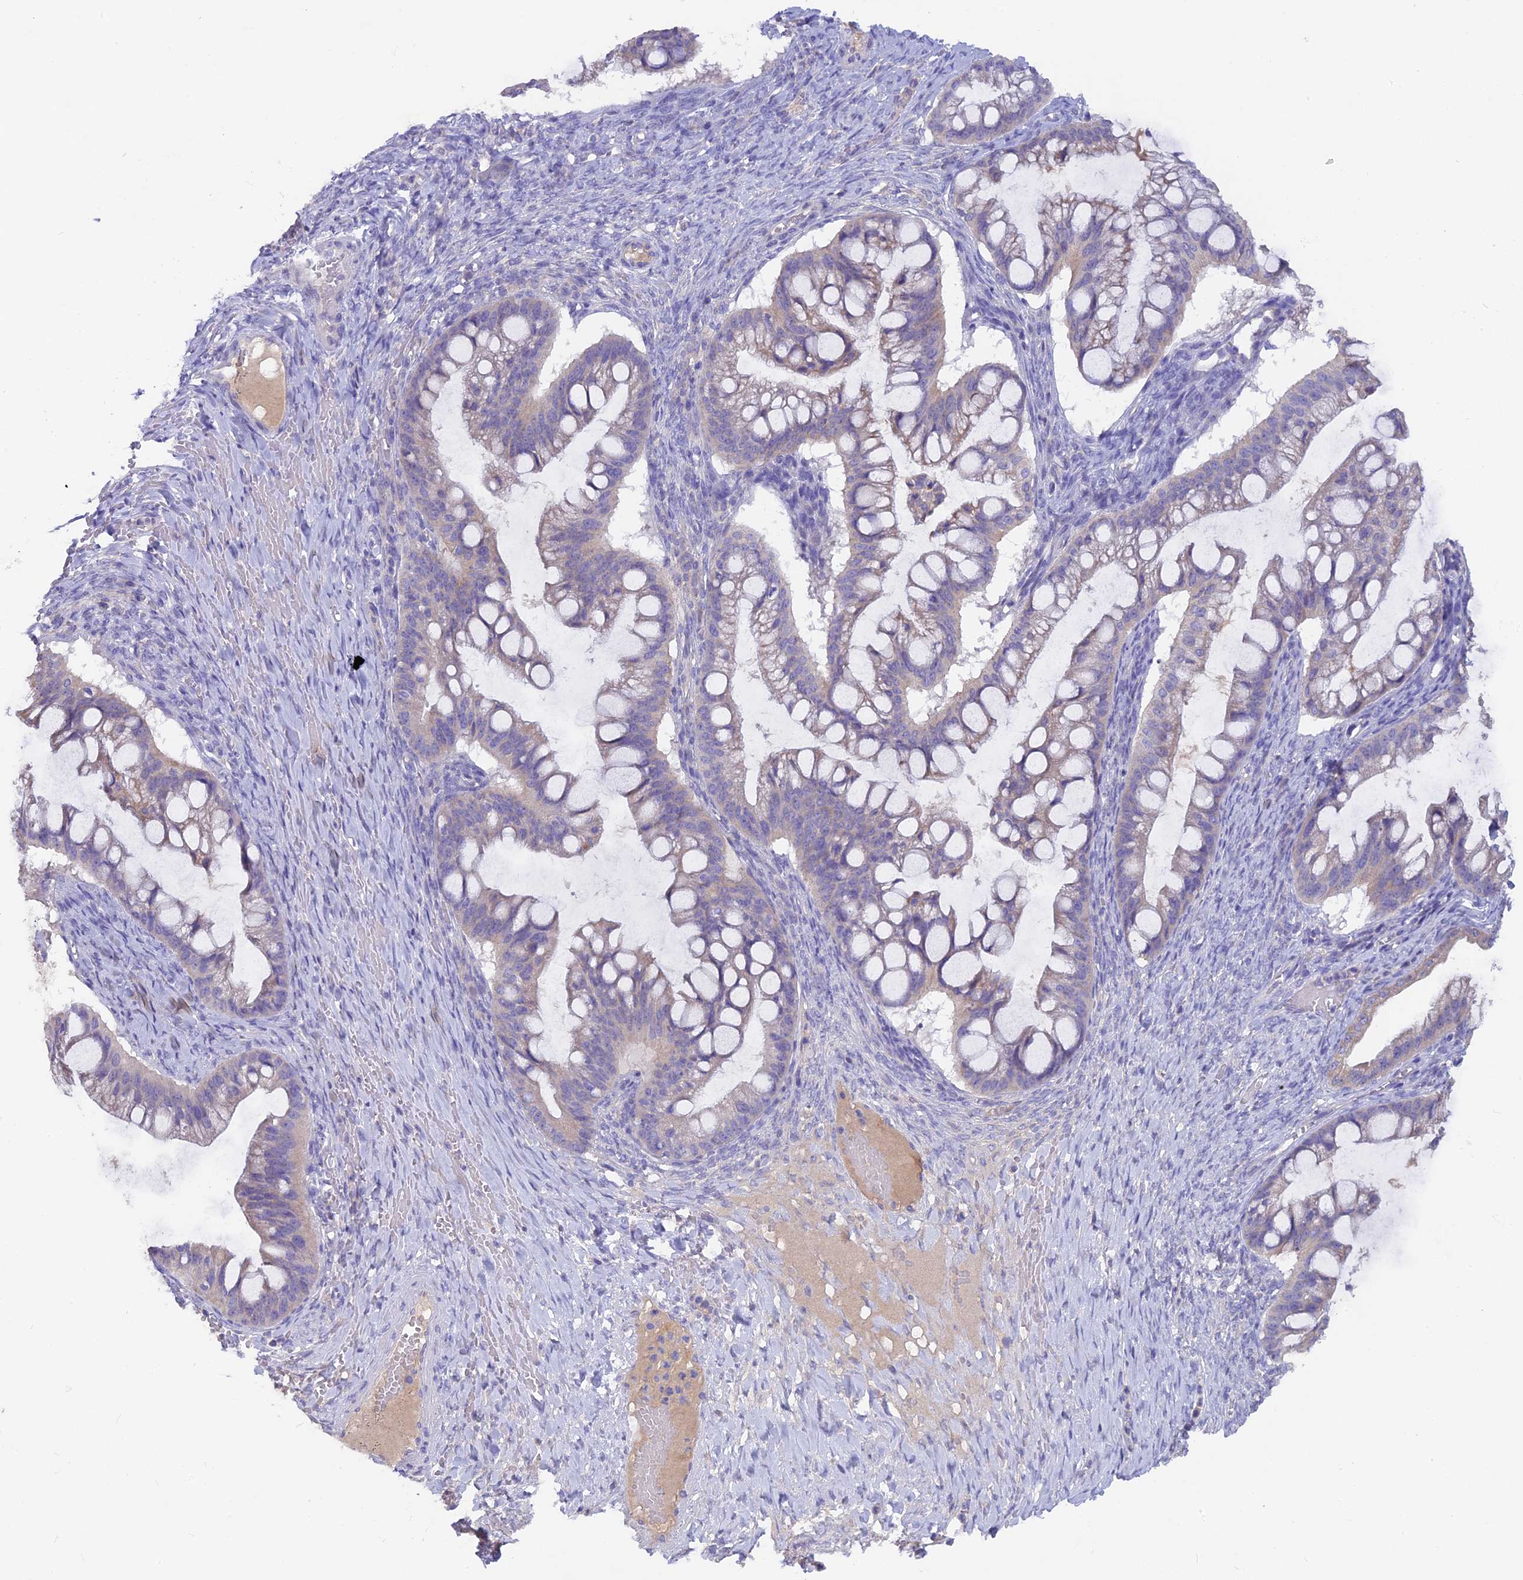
{"staining": {"intensity": "weak", "quantity": "<25%", "location": "cytoplasmic/membranous"}, "tissue": "ovarian cancer", "cell_type": "Tumor cells", "image_type": "cancer", "snomed": [{"axis": "morphology", "description": "Cystadenocarcinoma, mucinous, NOS"}, {"axis": "topography", "description": "Ovary"}], "caption": "The histopathology image shows no significant positivity in tumor cells of mucinous cystadenocarcinoma (ovarian). (DAB IHC with hematoxylin counter stain).", "gene": "PZP", "patient": {"sex": "female", "age": 73}}